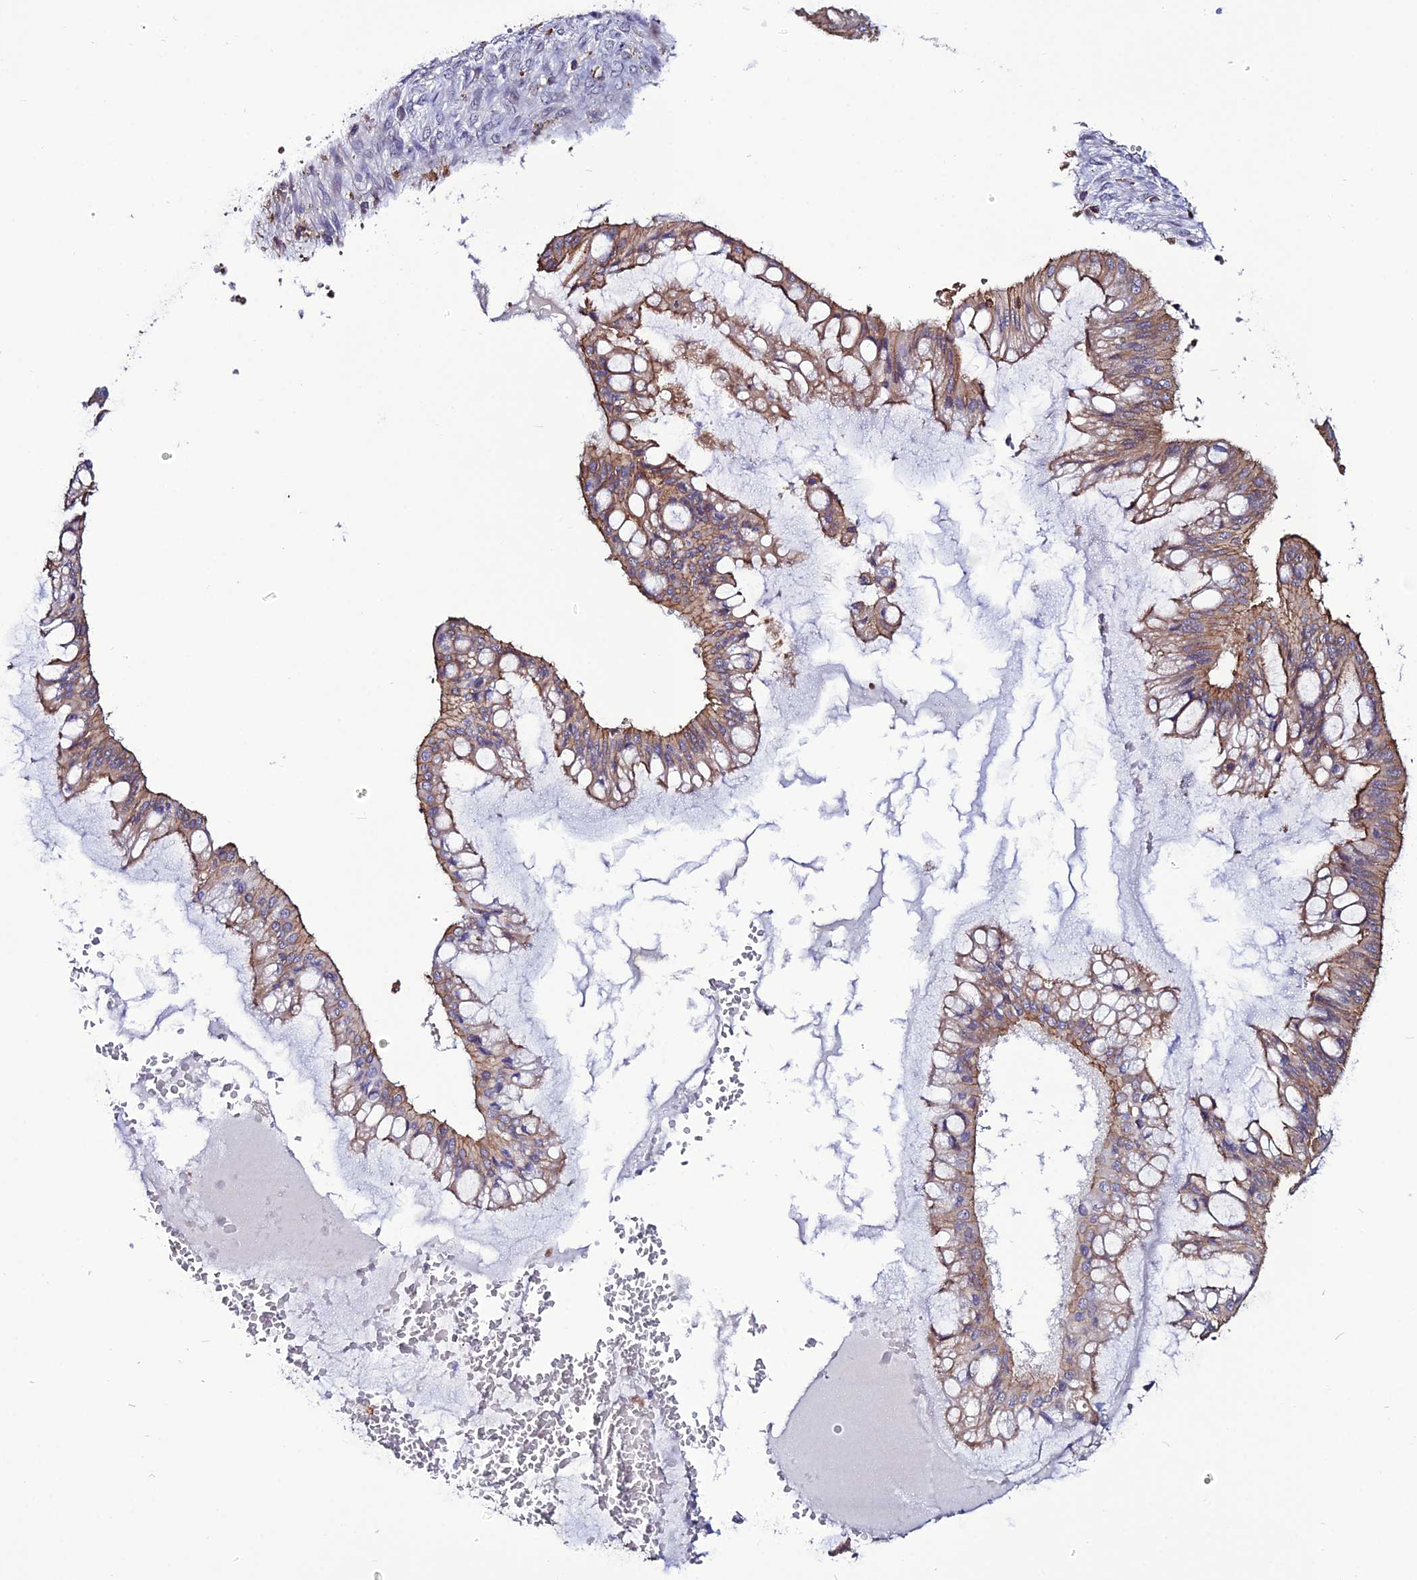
{"staining": {"intensity": "moderate", "quantity": ">75%", "location": "cytoplasmic/membranous"}, "tissue": "ovarian cancer", "cell_type": "Tumor cells", "image_type": "cancer", "snomed": [{"axis": "morphology", "description": "Cystadenocarcinoma, mucinous, NOS"}, {"axis": "topography", "description": "Ovary"}], "caption": "Immunohistochemistry (IHC) staining of ovarian cancer, which reveals medium levels of moderate cytoplasmic/membranous staining in about >75% of tumor cells indicating moderate cytoplasmic/membranous protein staining. The staining was performed using DAB (3,3'-diaminobenzidine) (brown) for protein detection and nuclei were counterstained in hematoxylin (blue).", "gene": "USP17L15", "patient": {"sex": "female", "age": 73}}